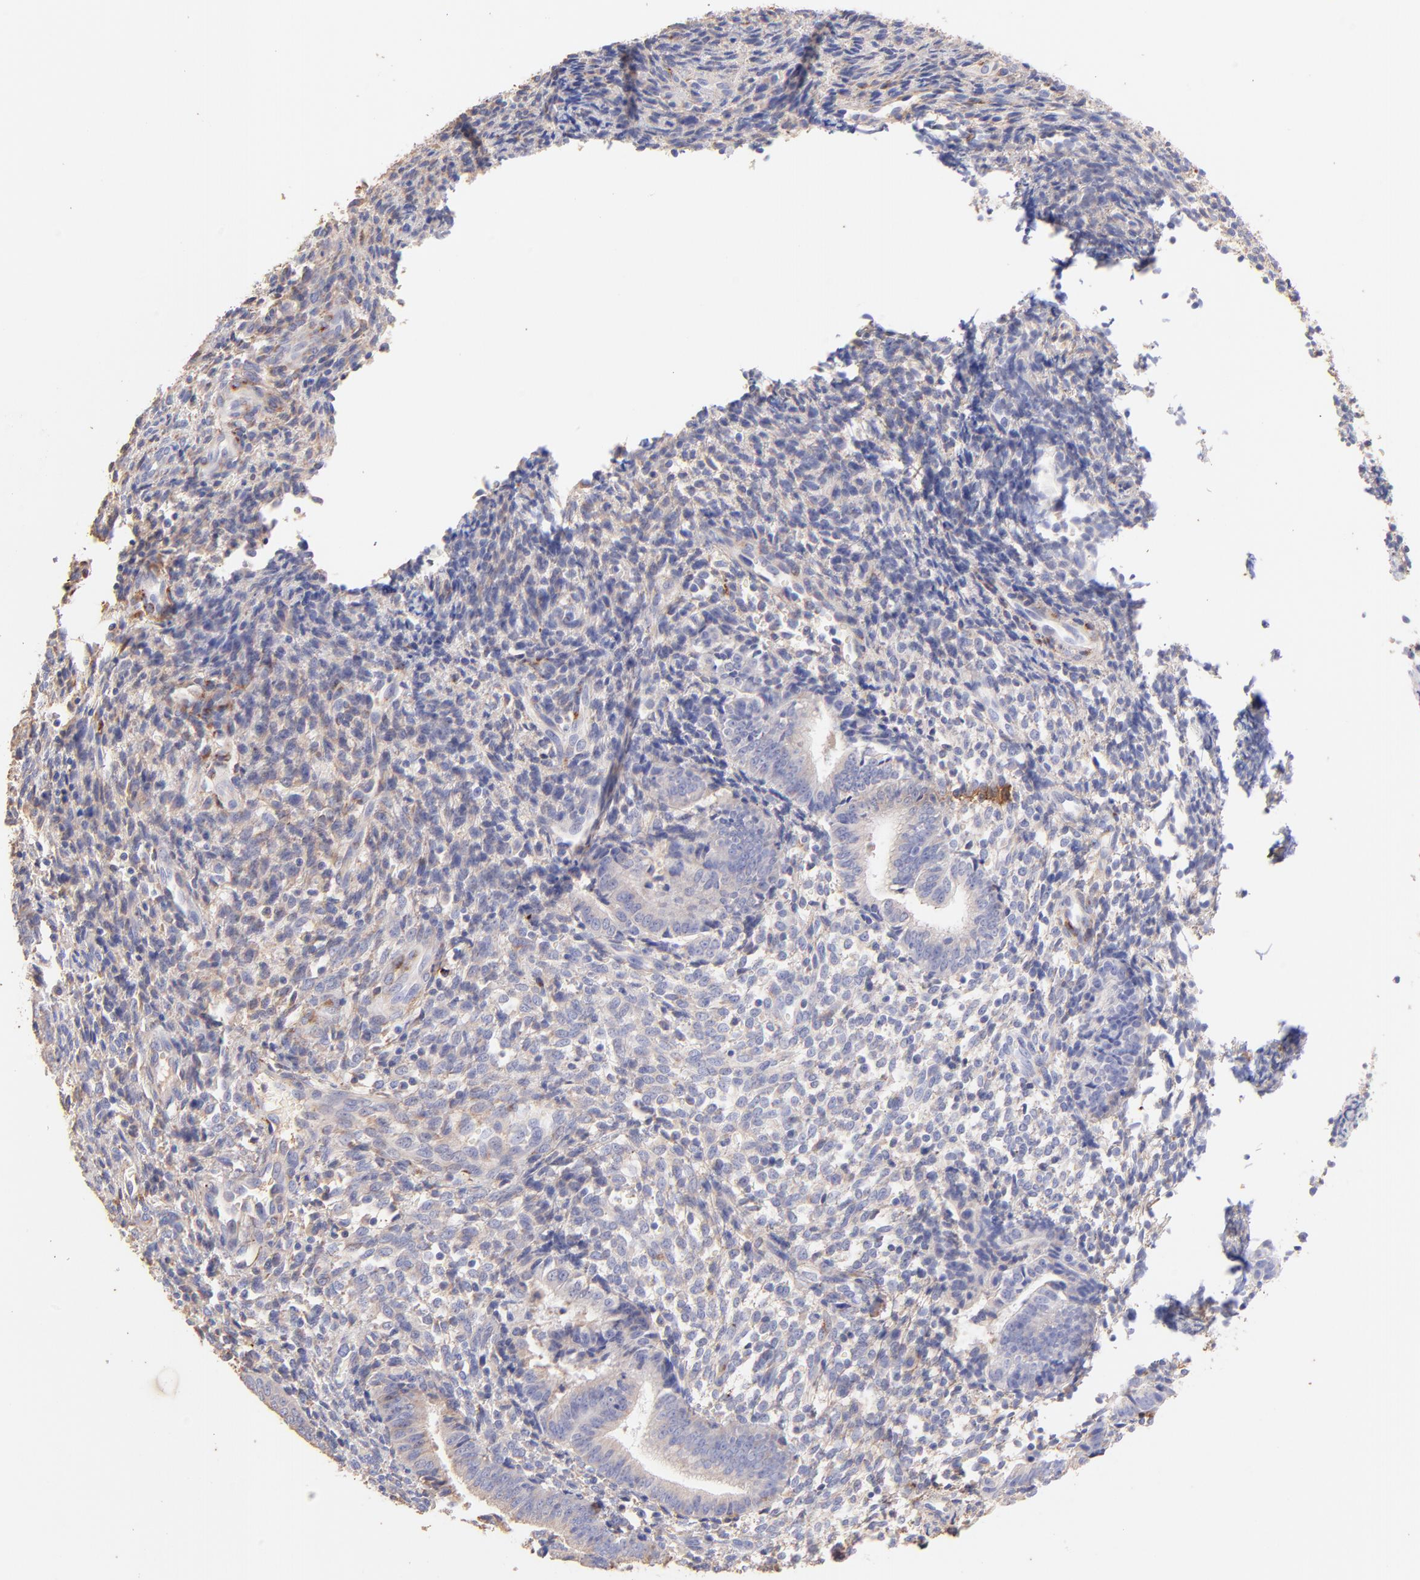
{"staining": {"intensity": "moderate", "quantity": ">75%", "location": "cytoplasmic/membranous"}, "tissue": "endometrium", "cell_type": "Cells in endometrial stroma", "image_type": "normal", "snomed": [{"axis": "morphology", "description": "Normal tissue, NOS"}, {"axis": "topography", "description": "Uterus"}, {"axis": "topography", "description": "Endometrium"}], "caption": "Benign endometrium was stained to show a protein in brown. There is medium levels of moderate cytoplasmic/membranous staining in approximately >75% of cells in endometrial stroma.", "gene": "BGN", "patient": {"sex": "female", "age": 33}}